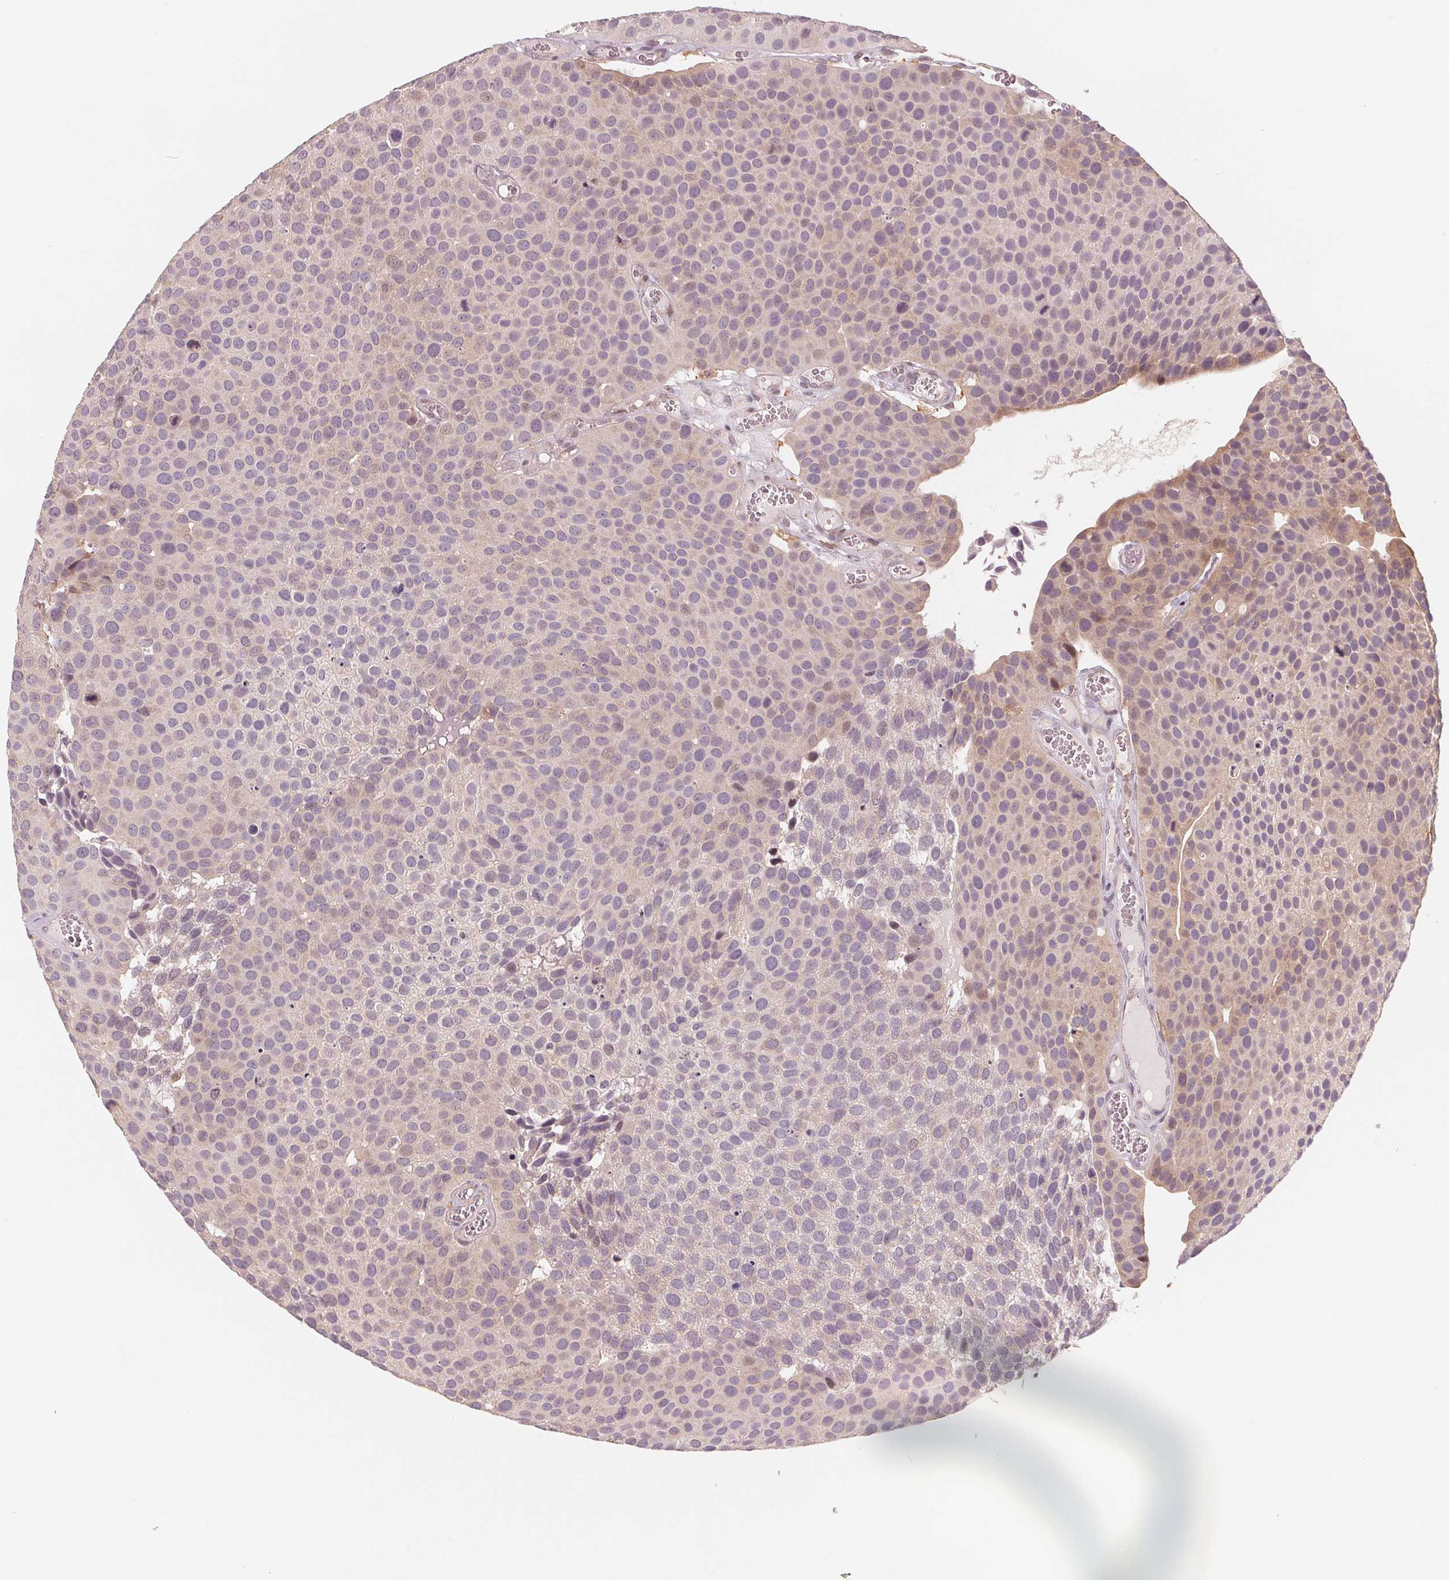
{"staining": {"intensity": "weak", "quantity": "<25%", "location": "cytoplasmic/membranous"}, "tissue": "urothelial cancer", "cell_type": "Tumor cells", "image_type": "cancer", "snomed": [{"axis": "morphology", "description": "Urothelial carcinoma, Low grade"}, {"axis": "topography", "description": "Urinary bladder"}], "caption": "Urothelial cancer stained for a protein using IHC reveals no staining tumor cells.", "gene": "IL9R", "patient": {"sex": "female", "age": 69}}